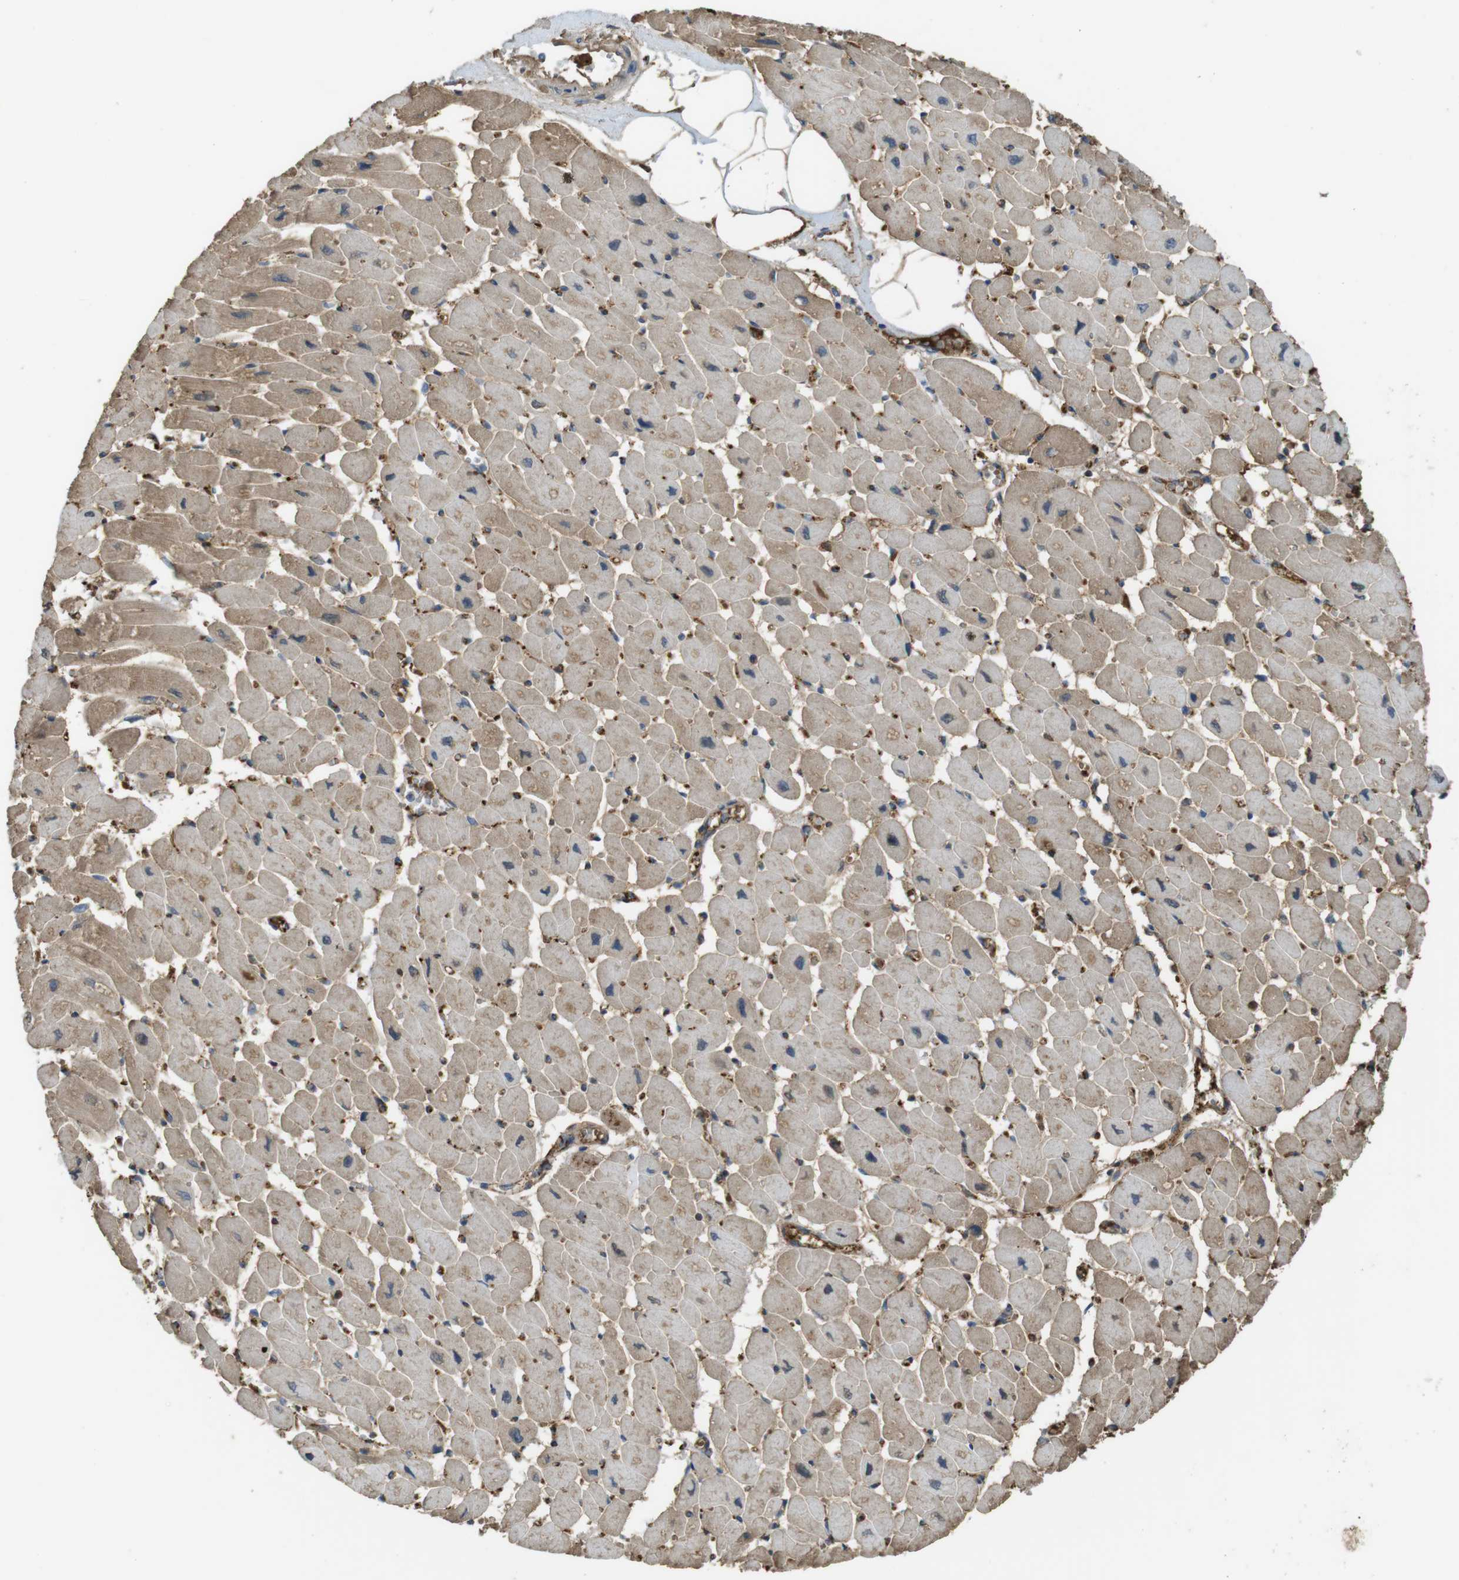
{"staining": {"intensity": "weak", "quantity": ">75%", "location": "cytoplasmic/membranous"}, "tissue": "heart muscle", "cell_type": "Cardiomyocytes", "image_type": "normal", "snomed": [{"axis": "morphology", "description": "Normal tissue, NOS"}, {"axis": "topography", "description": "Heart"}], "caption": "Immunohistochemical staining of benign heart muscle exhibits low levels of weak cytoplasmic/membranous staining in about >75% of cardiomyocytes.", "gene": "LTBP4", "patient": {"sex": "female", "age": 54}}